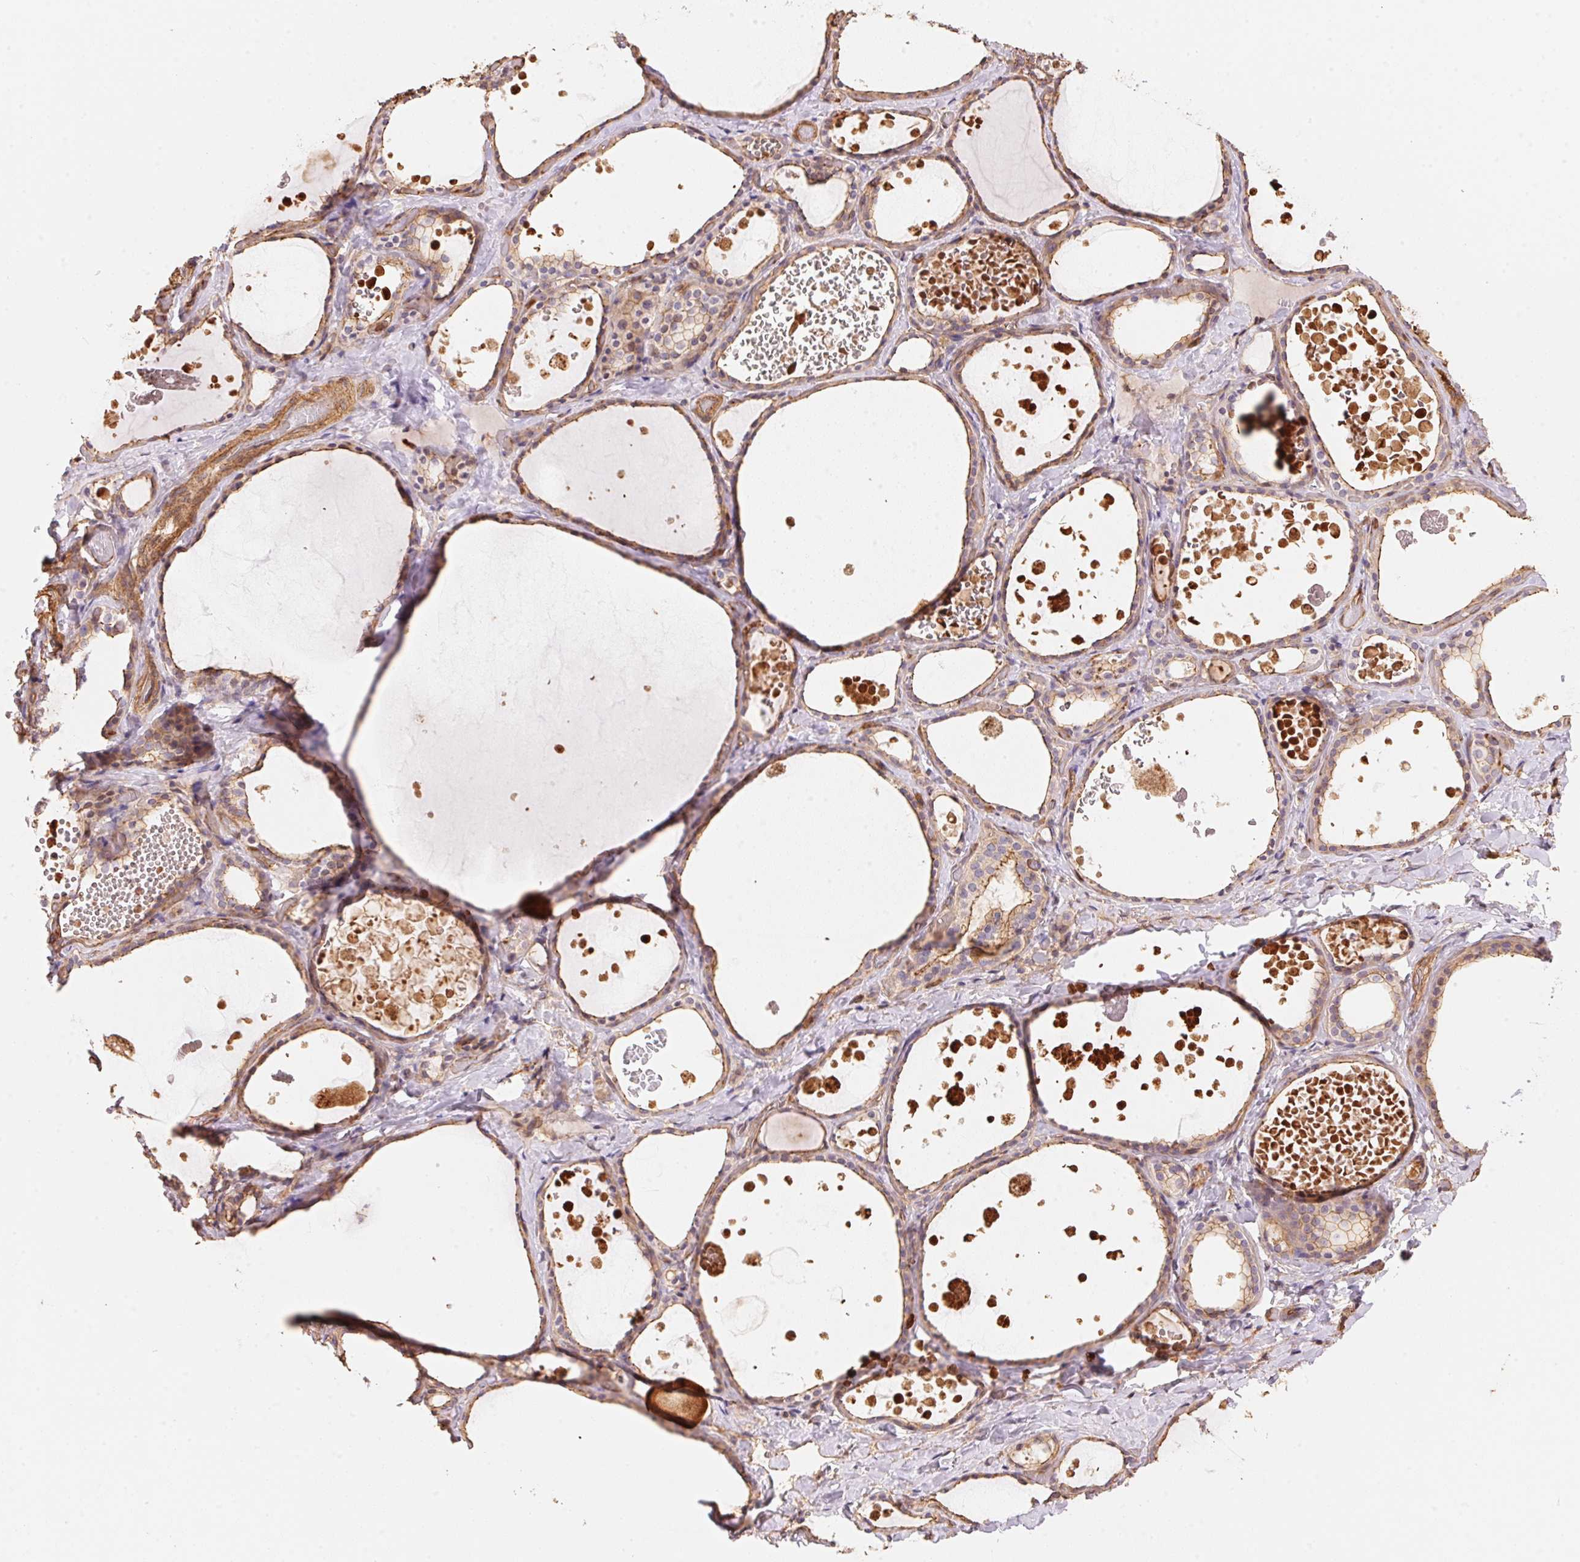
{"staining": {"intensity": "moderate", "quantity": ">75%", "location": "cytoplasmic/membranous"}, "tissue": "thyroid gland", "cell_type": "Glandular cells", "image_type": "normal", "snomed": [{"axis": "morphology", "description": "Normal tissue, NOS"}, {"axis": "topography", "description": "Thyroid gland"}], "caption": "Protein analysis of normal thyroid gland displays moderate cytoplasmic/membranous expression in about >75% of glandular cells.", "gene": "FRAS1", "patient": {"sex": "female", "age": 56}}